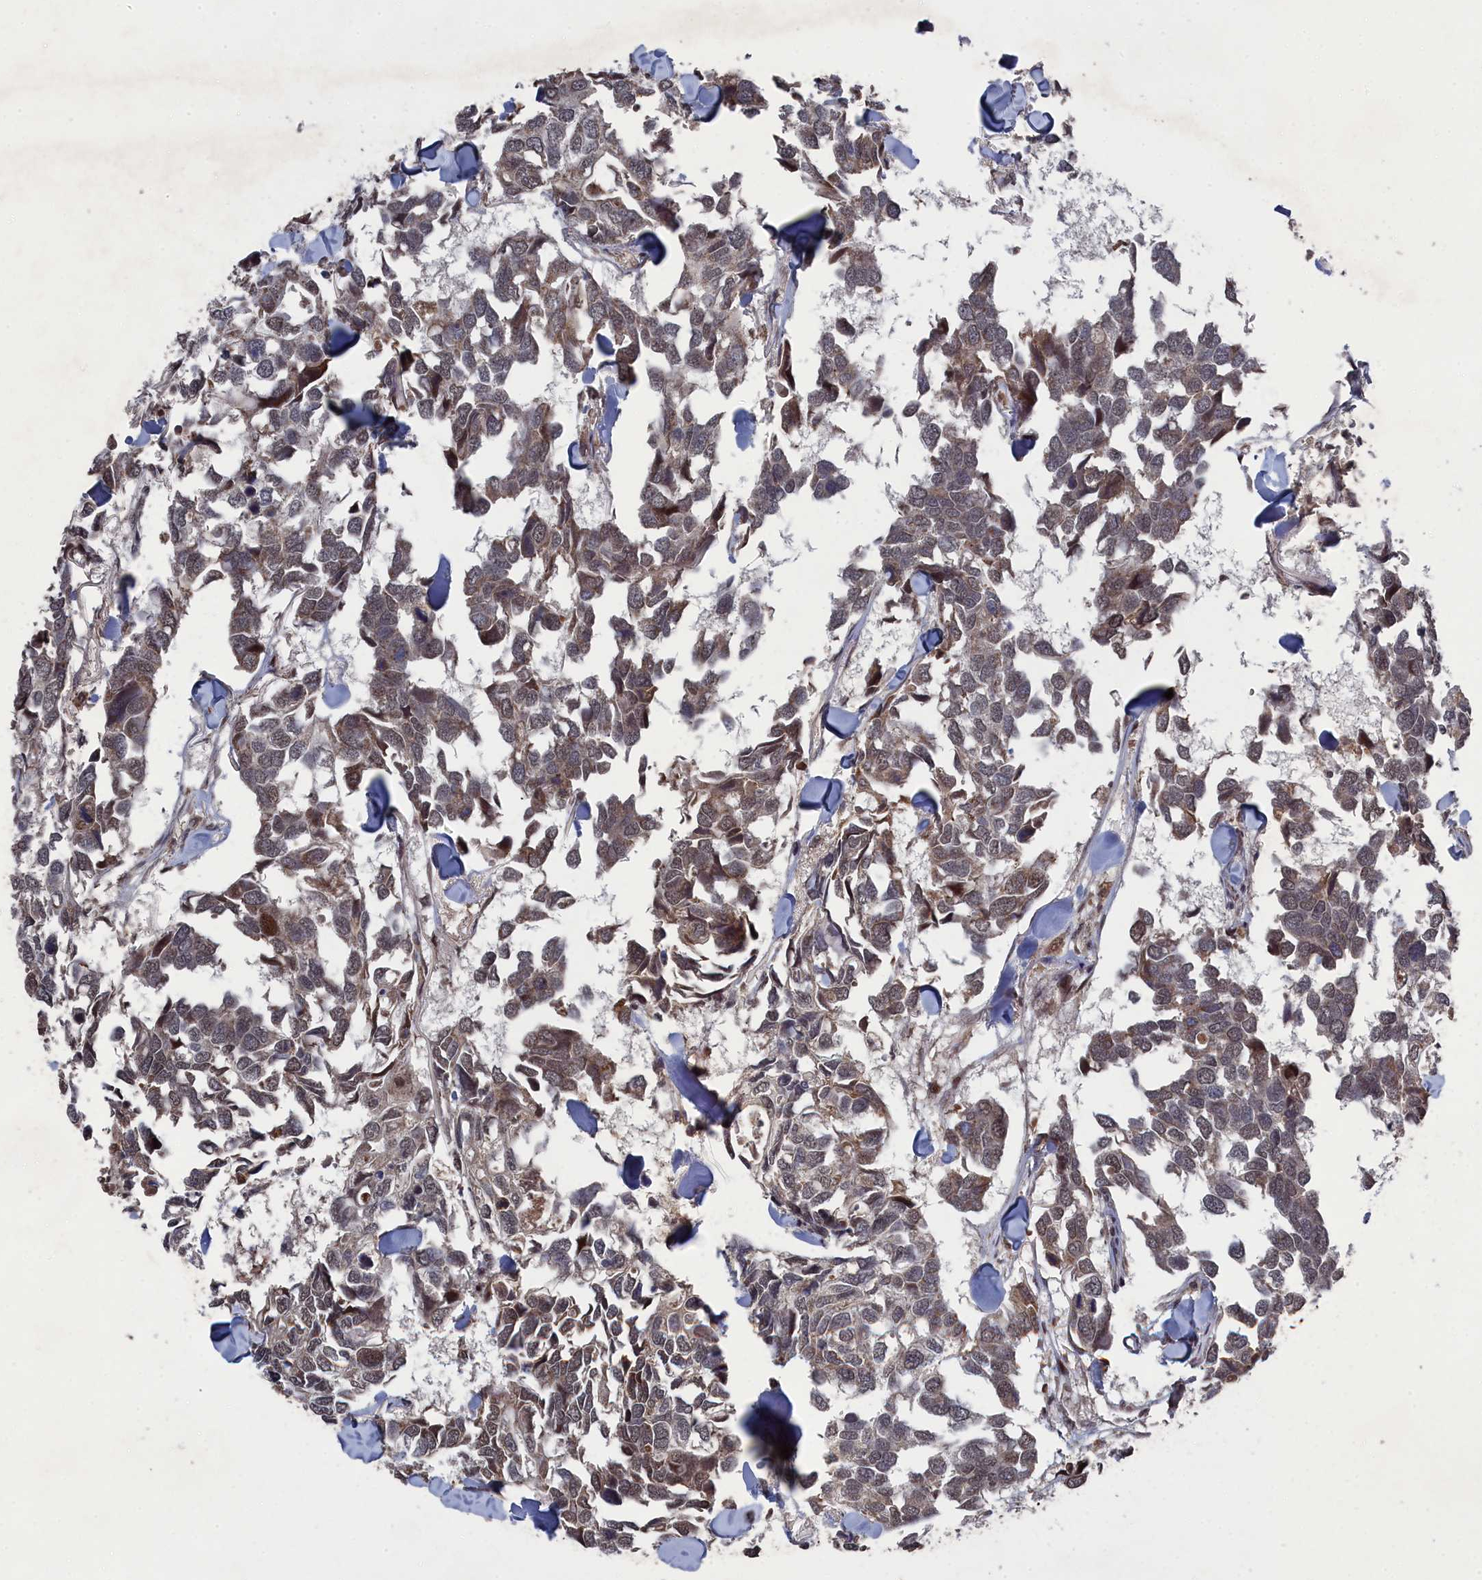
{"staining": {"intensity": "weak", "quantity": ">75%", "location": "nuclear"}, "tissue": "breast cancer", "cell_type": "Tumor cells", "image_type": "cancer", "snomed": [{"axis": "morphology", "description": "Duct carcinoma"}, {"axis": "topography", "description": "Breast"}], "caption": "A micrograph showing weak nuclear expression in about >75% of tumor cells in breast cancer, as visualized by brown immunohistochemical staining.", "gene": "CEACAM21", "patient": {"sex": "female", "age": 83}}